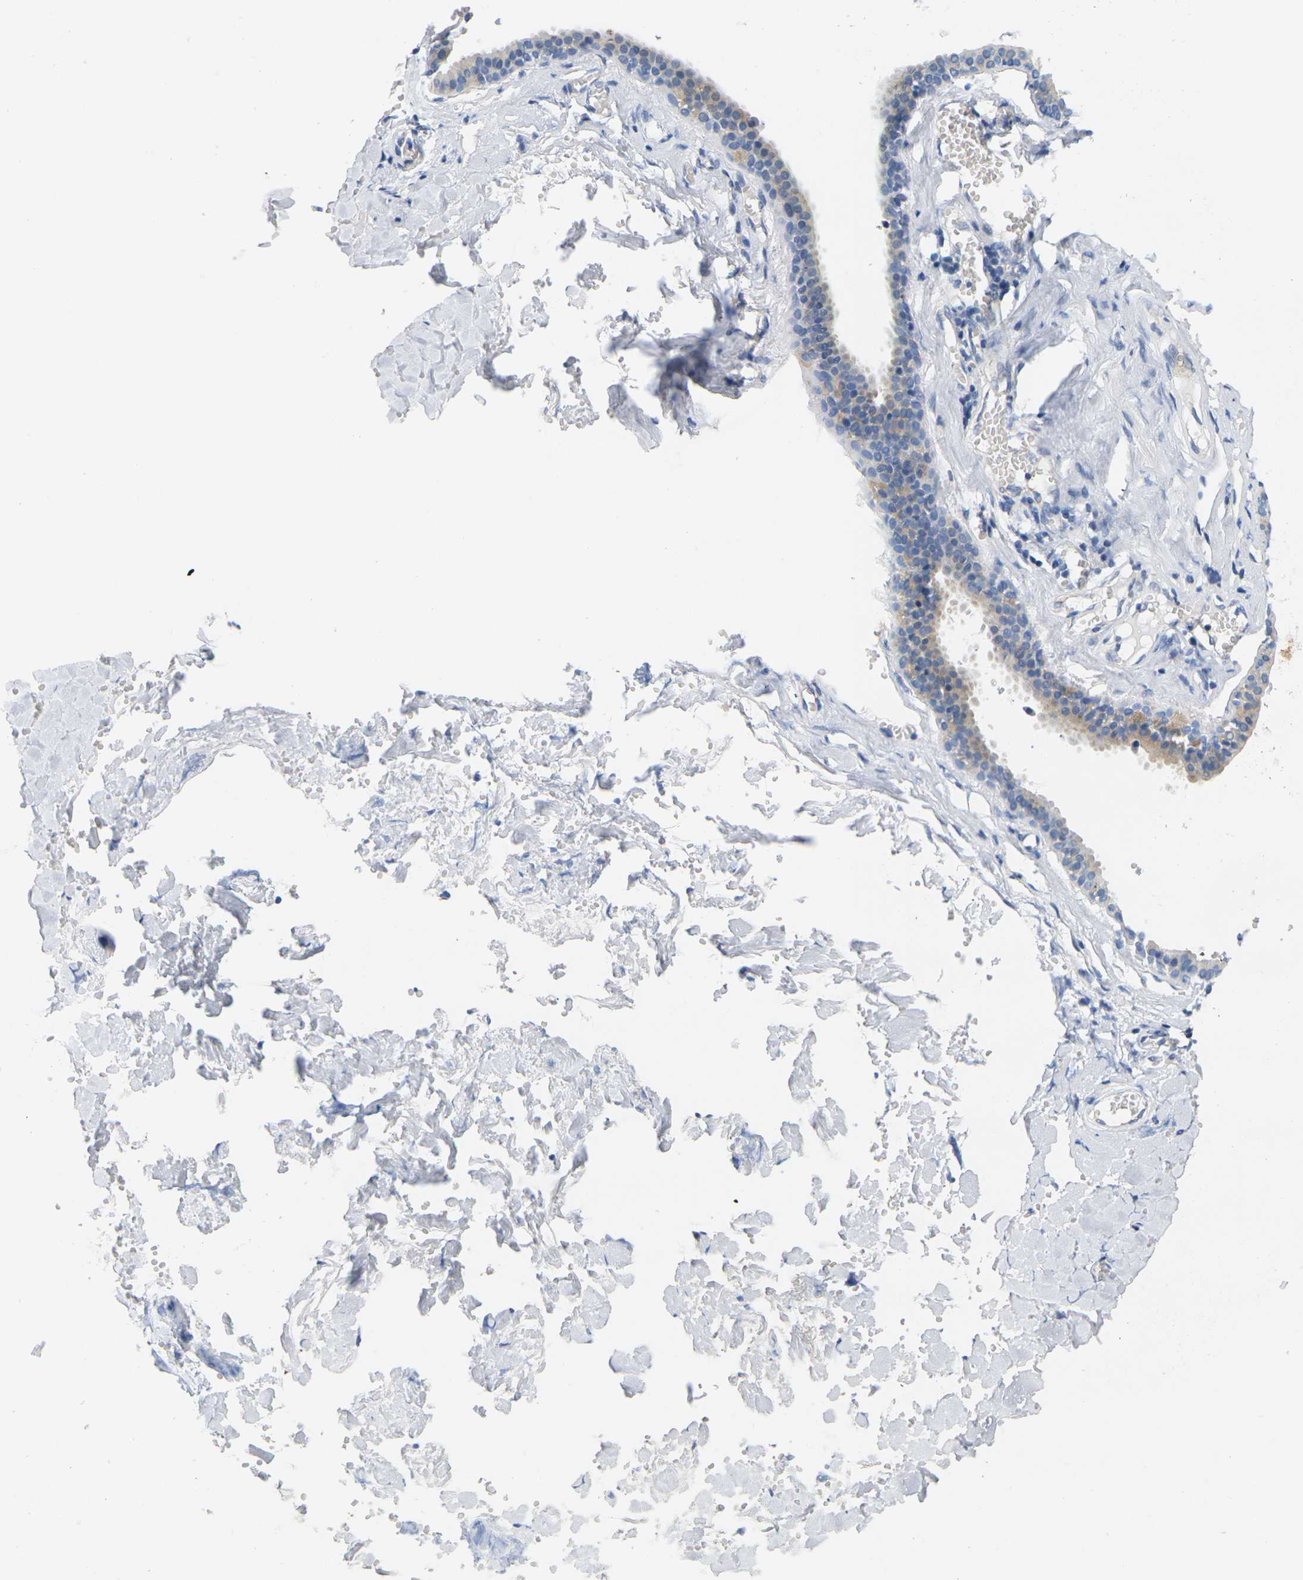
{"staining": {"intensity": "moderate", "quantity": "<25%", "location": "cytoplasmic/membranous"}, "tissue": "salivary gland", "cell_type": "Glandular cells", "image_type": "normal", "snomed": [{"axis": "morphology", "description": "Normal tissue, NOS"}, {"axis": "topography", "description": "Salivary gland"}], "caption": "This image demonstrates immunohistochemistry (IHC) staining of unremarkable salivary gland, with low moderate cytoplasmic/membranous expression in approximately <25% of glandular cells.", "gene": "OTOF", "patient": {"sex": "male", "age": 62}}